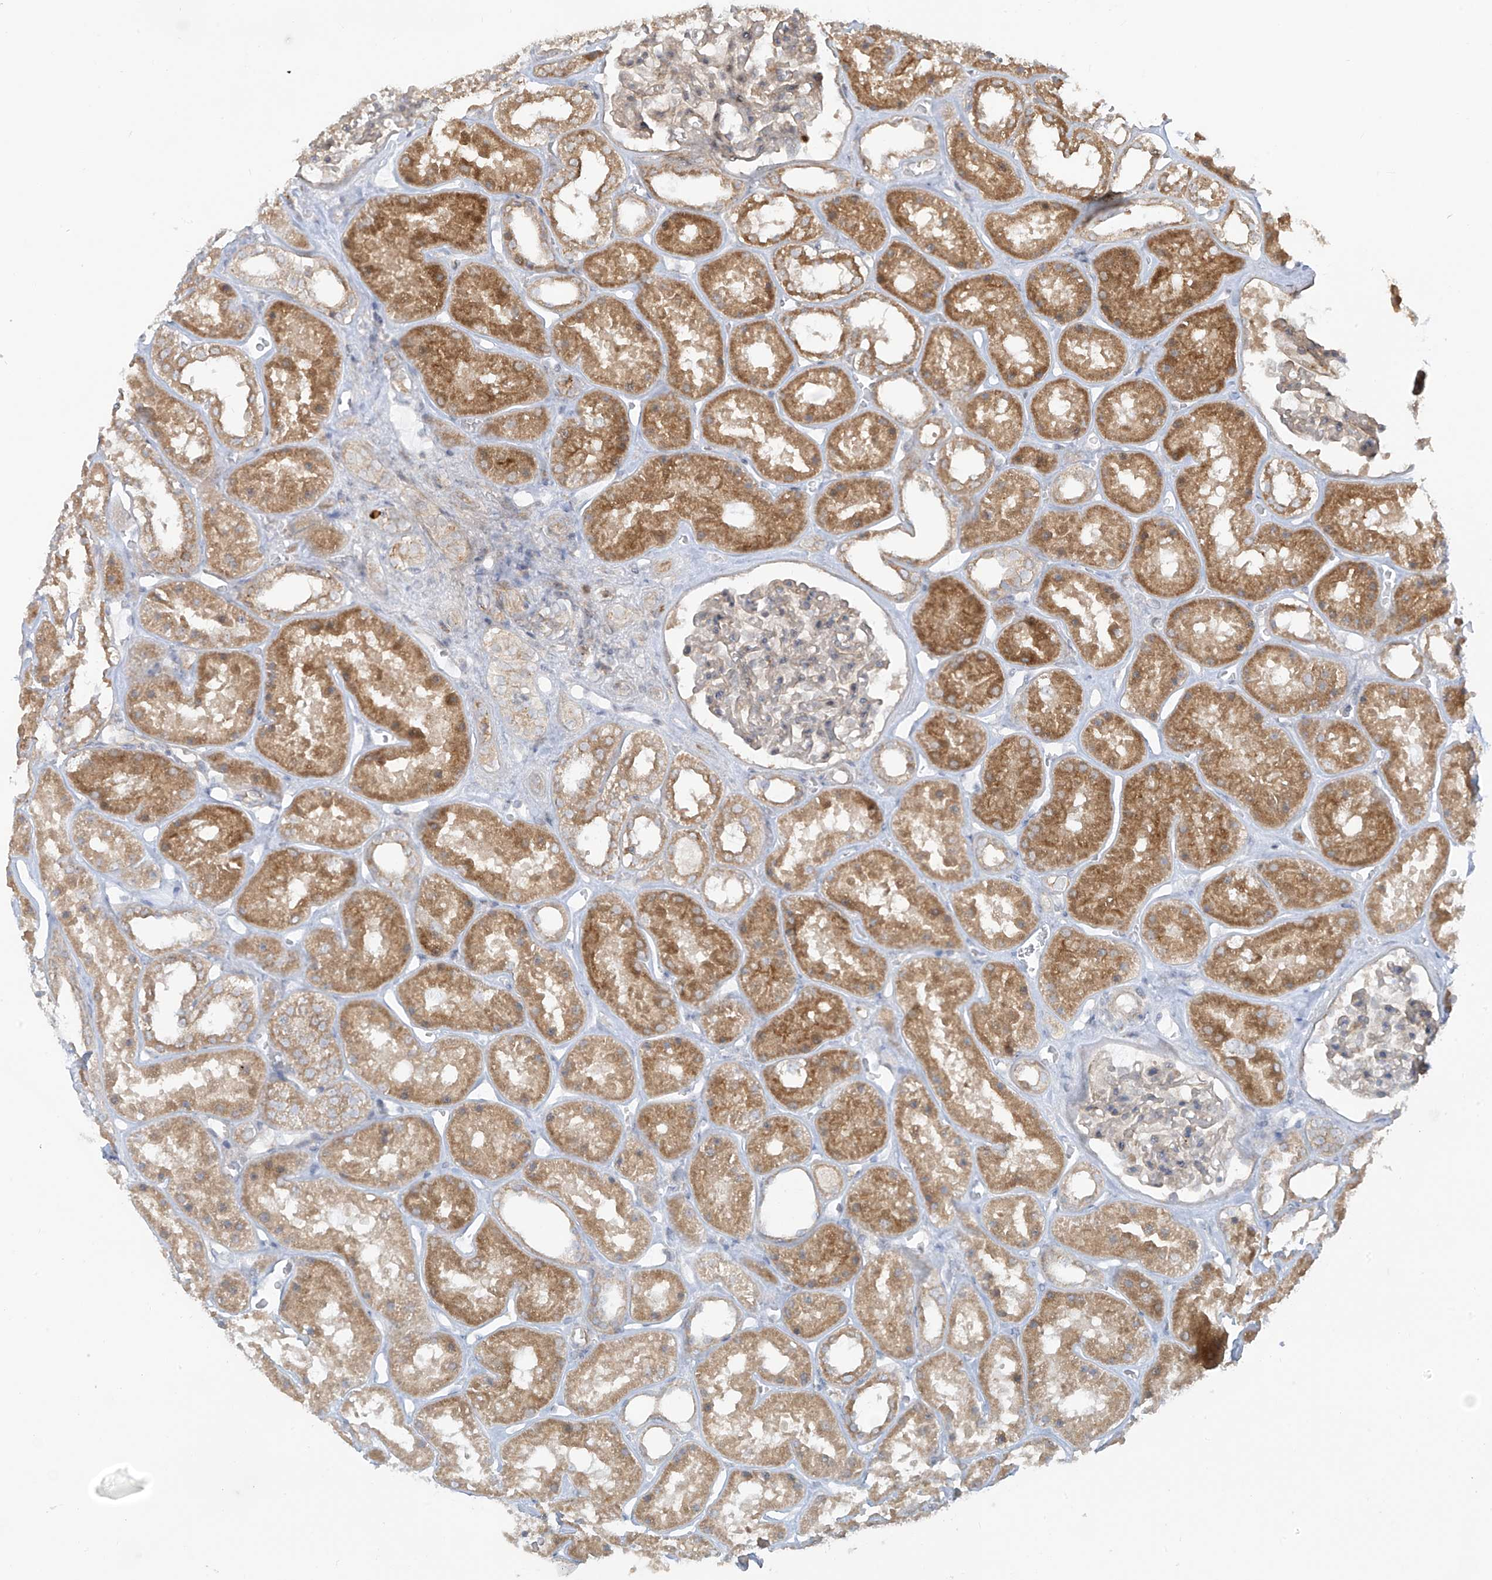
{"staining": {"intensity": "weak", "quantity": "<25%", "location": "cytoplasmic/membranous"}, "tissue": "kidney", "cell_type": "Cells in glomeruli", "image_type": "normal", "snomed": [{"axis": "morphology", "description": "Normal tissue, NOS"}, {"axis": "topography", "description": "Kidney"}], "caption": "A high-resolution histopathology image shows IHC staining of normal kidney, which shows no significant positivity in cells in glomeruli. (DAB (3,3'-diaminobenzidine) IHC, high magnification).", "gene": "PDE11A", "patient": {"sex": "female", "age": 41}}